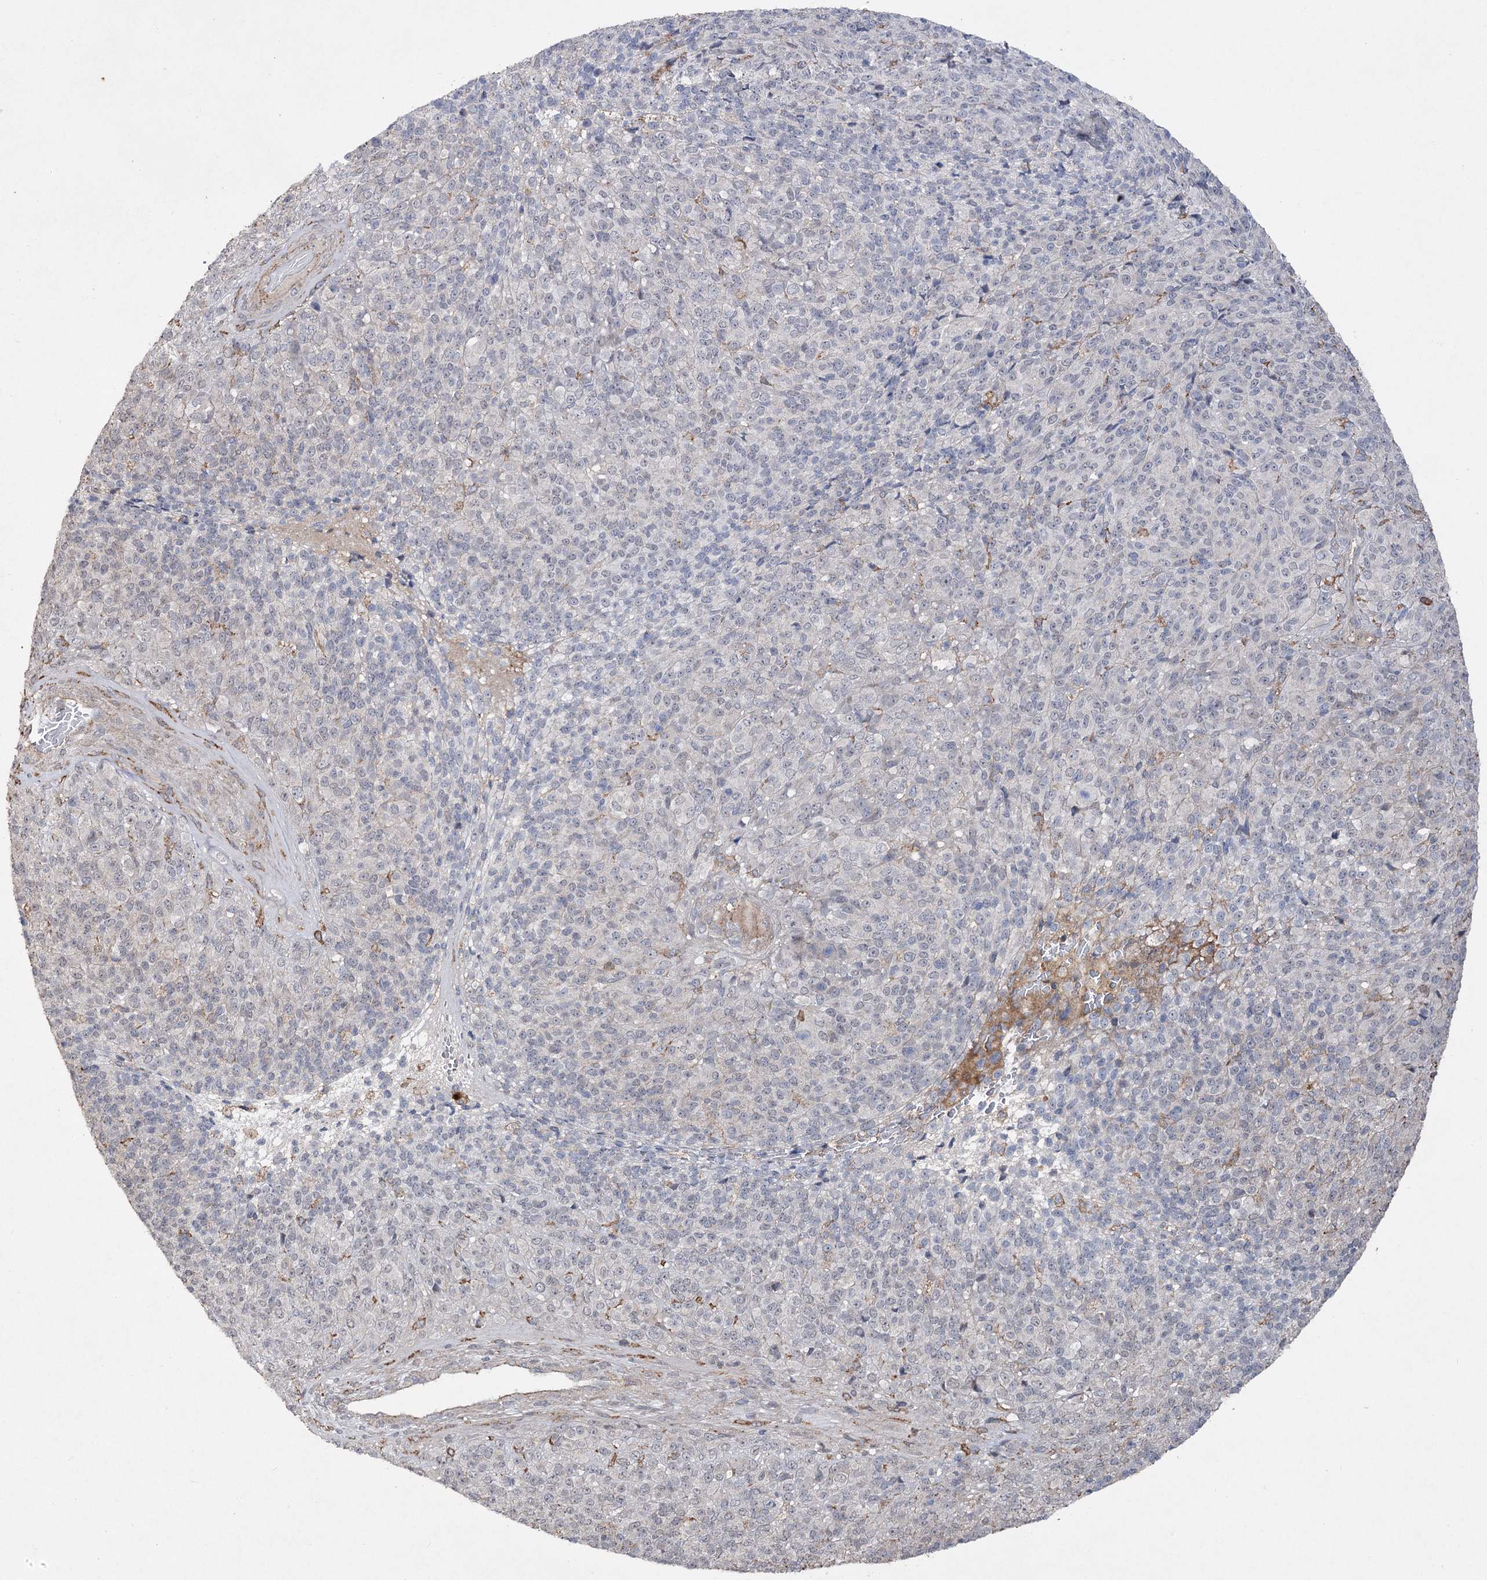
{"staining": {"intensity": "negative", "quantity": "none", "location": "none"}, "tissue": "melanoma", "cell_type": "Tumor cells", "image_type": "cancer", "snomed": [{"axis": "morphology", "description": "Malignant melanoma, Metastatic site"}, {"axis": "topography", "description": "Brain"}], "caption": "Tumor cells are negative for protein expression in human malignant melanoma (metastatic site).", "gene": "OBSL1", "patient": {"sex": "female", "age": 56}}